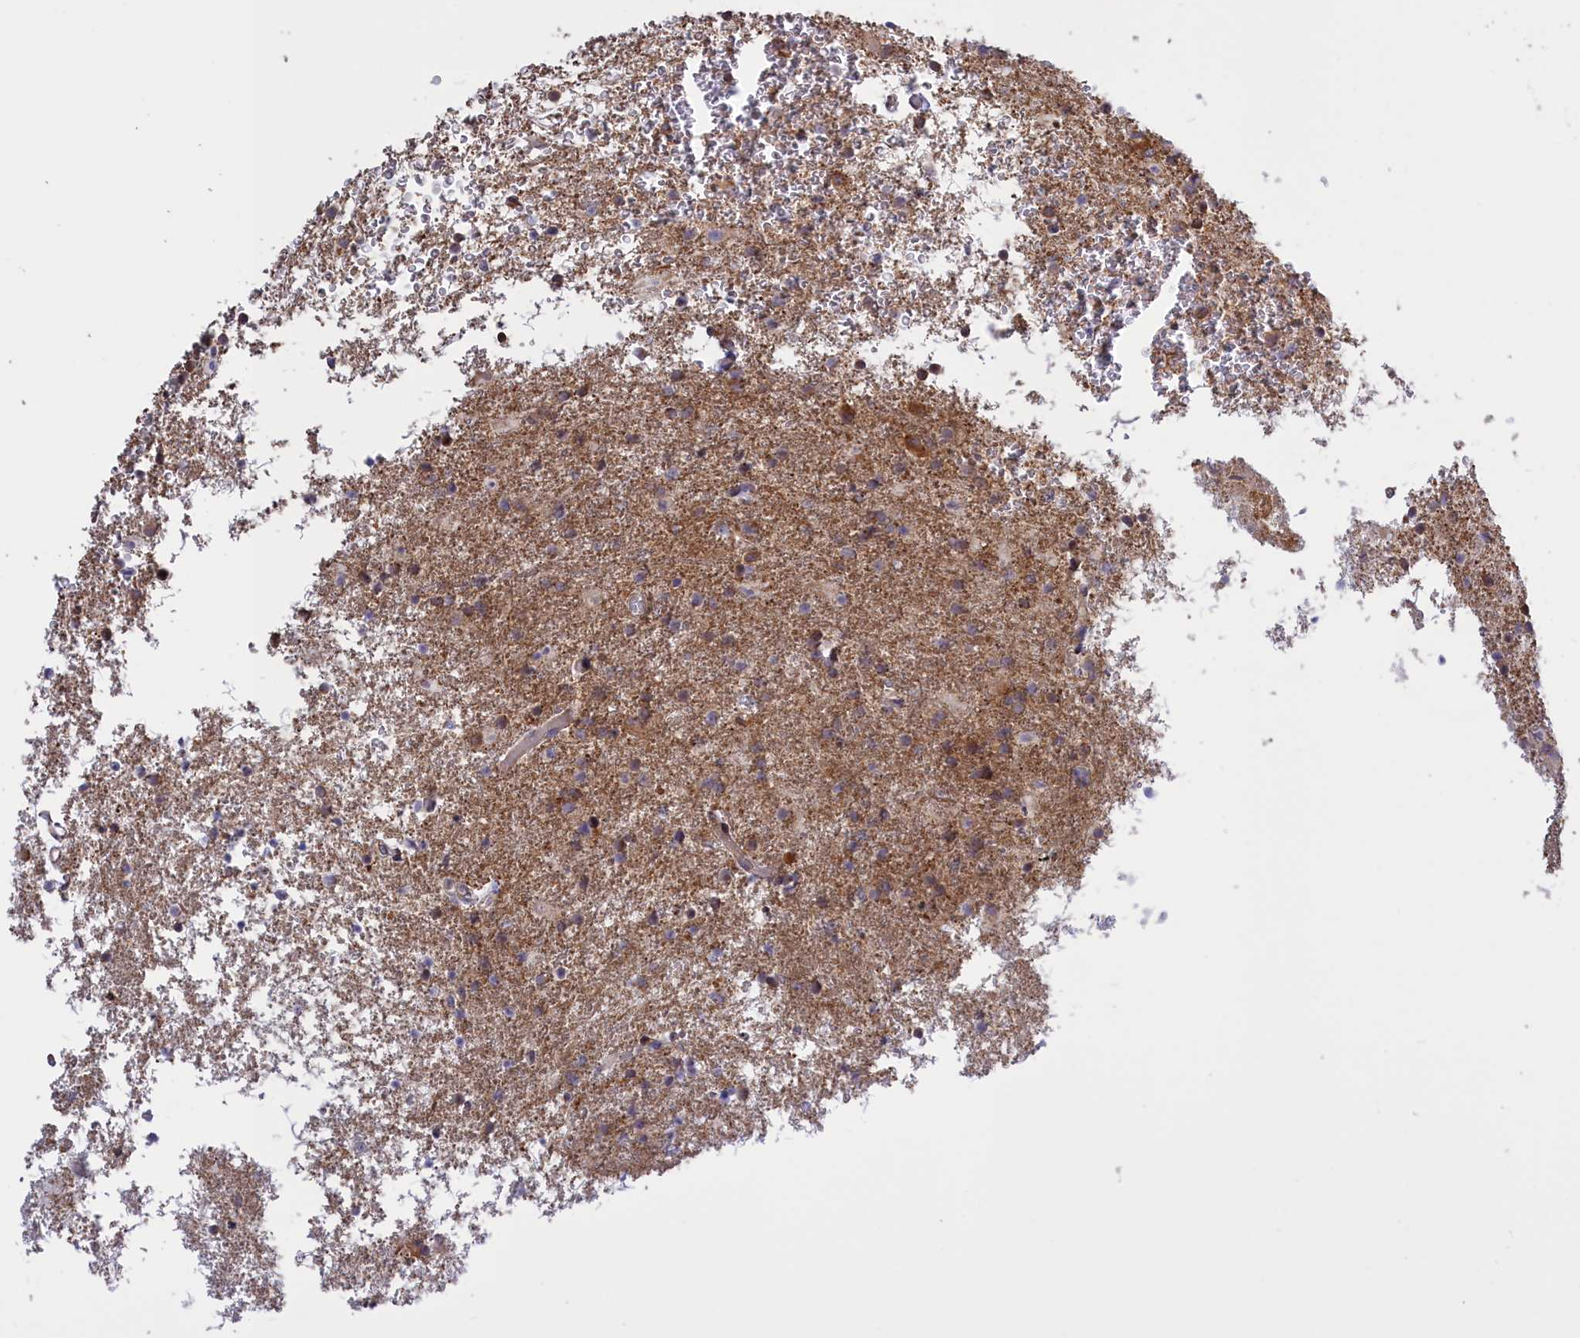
{"staining": {"intensity": "moderate", "quantity": "<25%", "location": "cytoplasmic/membranous"}, "tissue": "glioma", "cell_type": "Tumor cells", "image_type": "cancer", "snomed": [{"axis": "morphology", "description": "Glioma, malignant, Low grade"}, {"axis": "topography", "description": "Brain"}], "caption": "IHC staining of glioma, which exhibits low levels of moderate cytoplasmic/membranous expression in approximately <25% of tumor cells indicating moderate cytoplasmic/membranous protein expression. The staining was performed using DAB (brown) for protein detection and nuclei were counterstained in hematoxylin (blue).", "gene": "RRAD", "patient": {"sex": "male", "age": 65}}